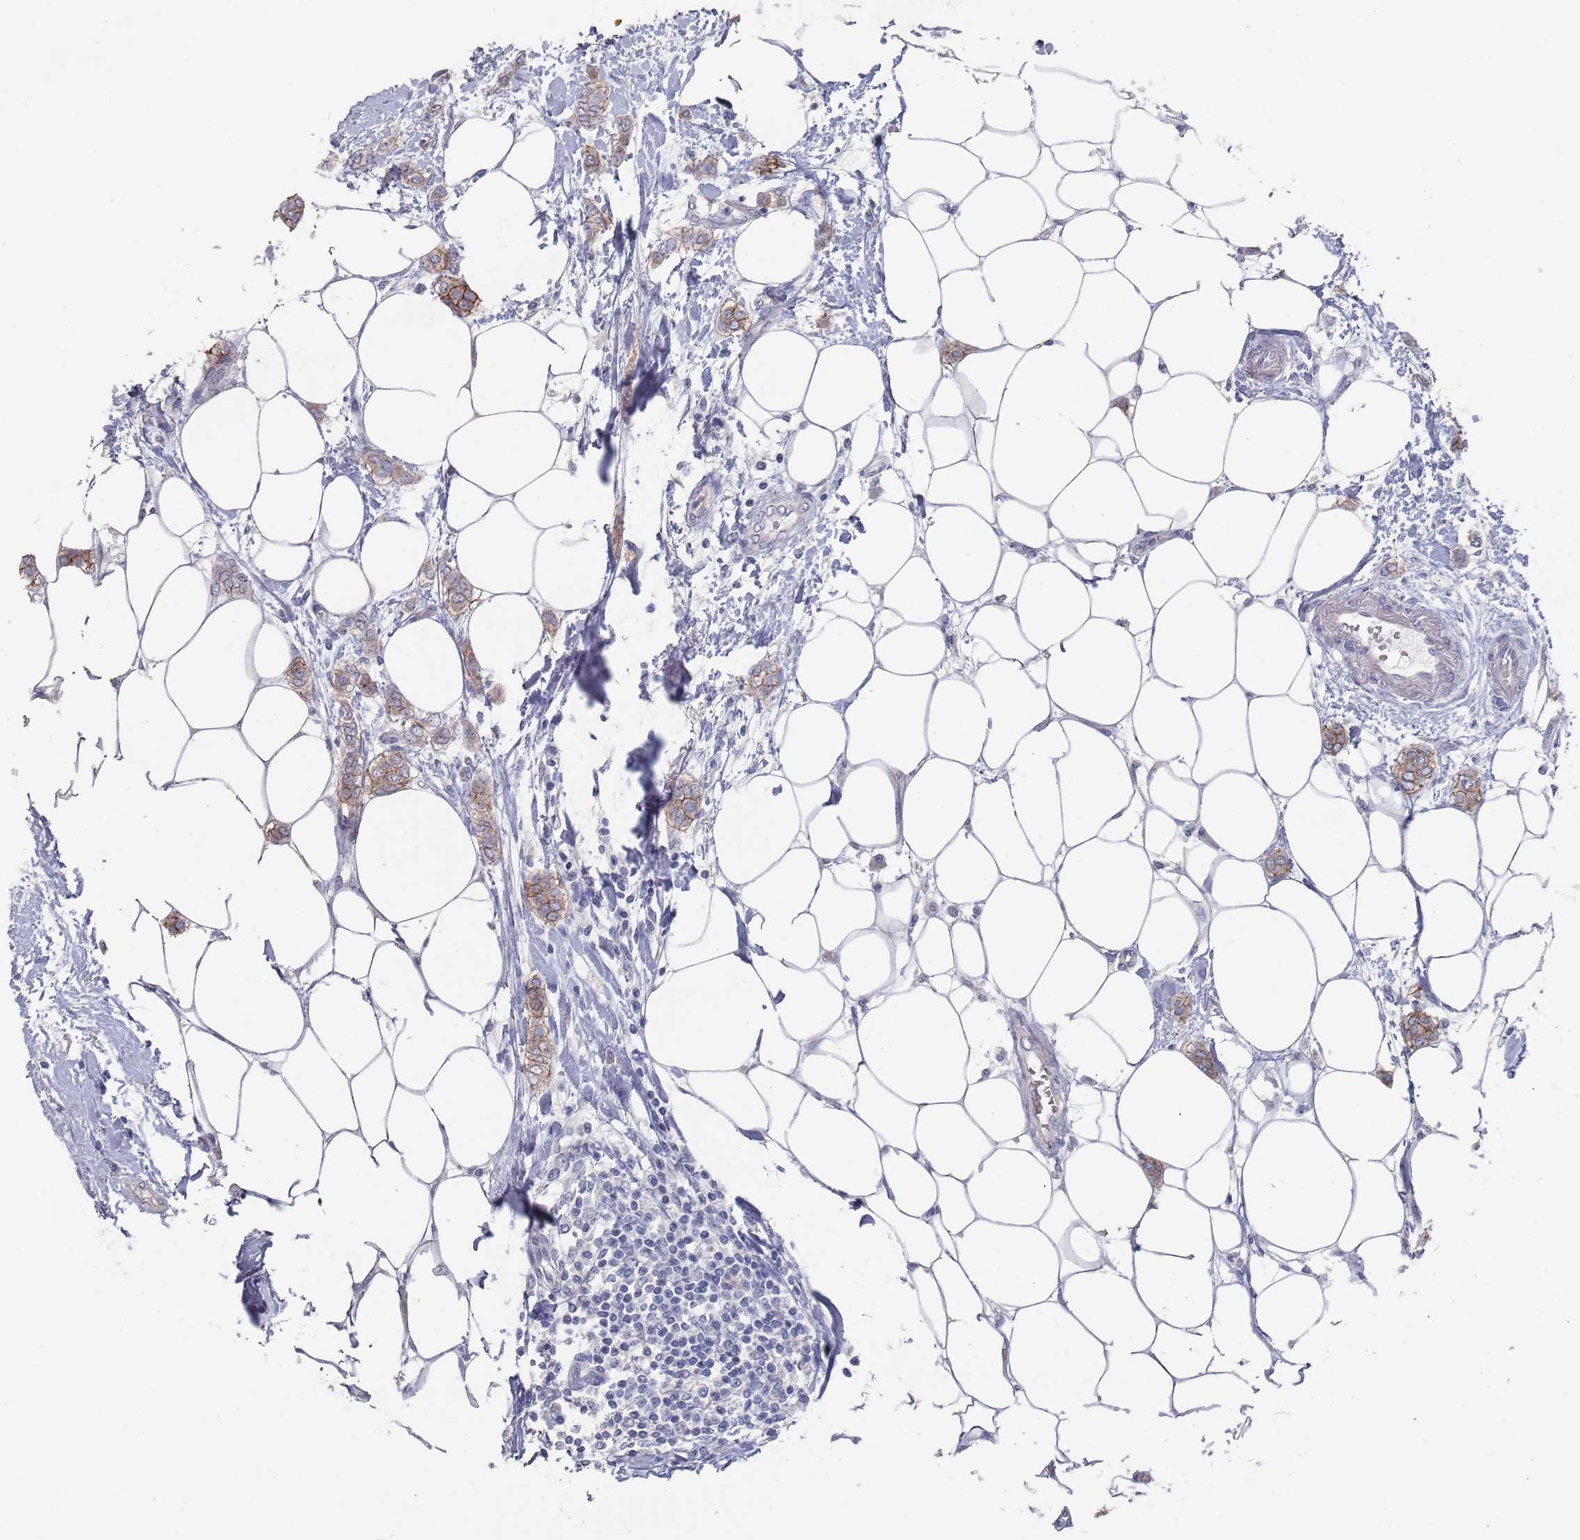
{"staining": {"intensity": "moderate", "quantity": ">75%", "location": "cytoplasmic/membranous"}, "tissue": "breast cancer", "cell_type": "Tumor cells", "image_type": "cancer", "snomed": [{"axis": "morphology", "description": "Duct carcinoma"}, {"axis": "topography", "description": "Breast"}], "caption": "Brown immunohistochemical staining in human breast cancer demonstrates moderate cytoplasmic/membranous positivity in about >75% of tumor cells. Immunohistochemistry (ihc) stains the protein in brown and the nuclei are stained blue.", "gene": "PROM2", "patient": {"sex": "female", "age": 72}}